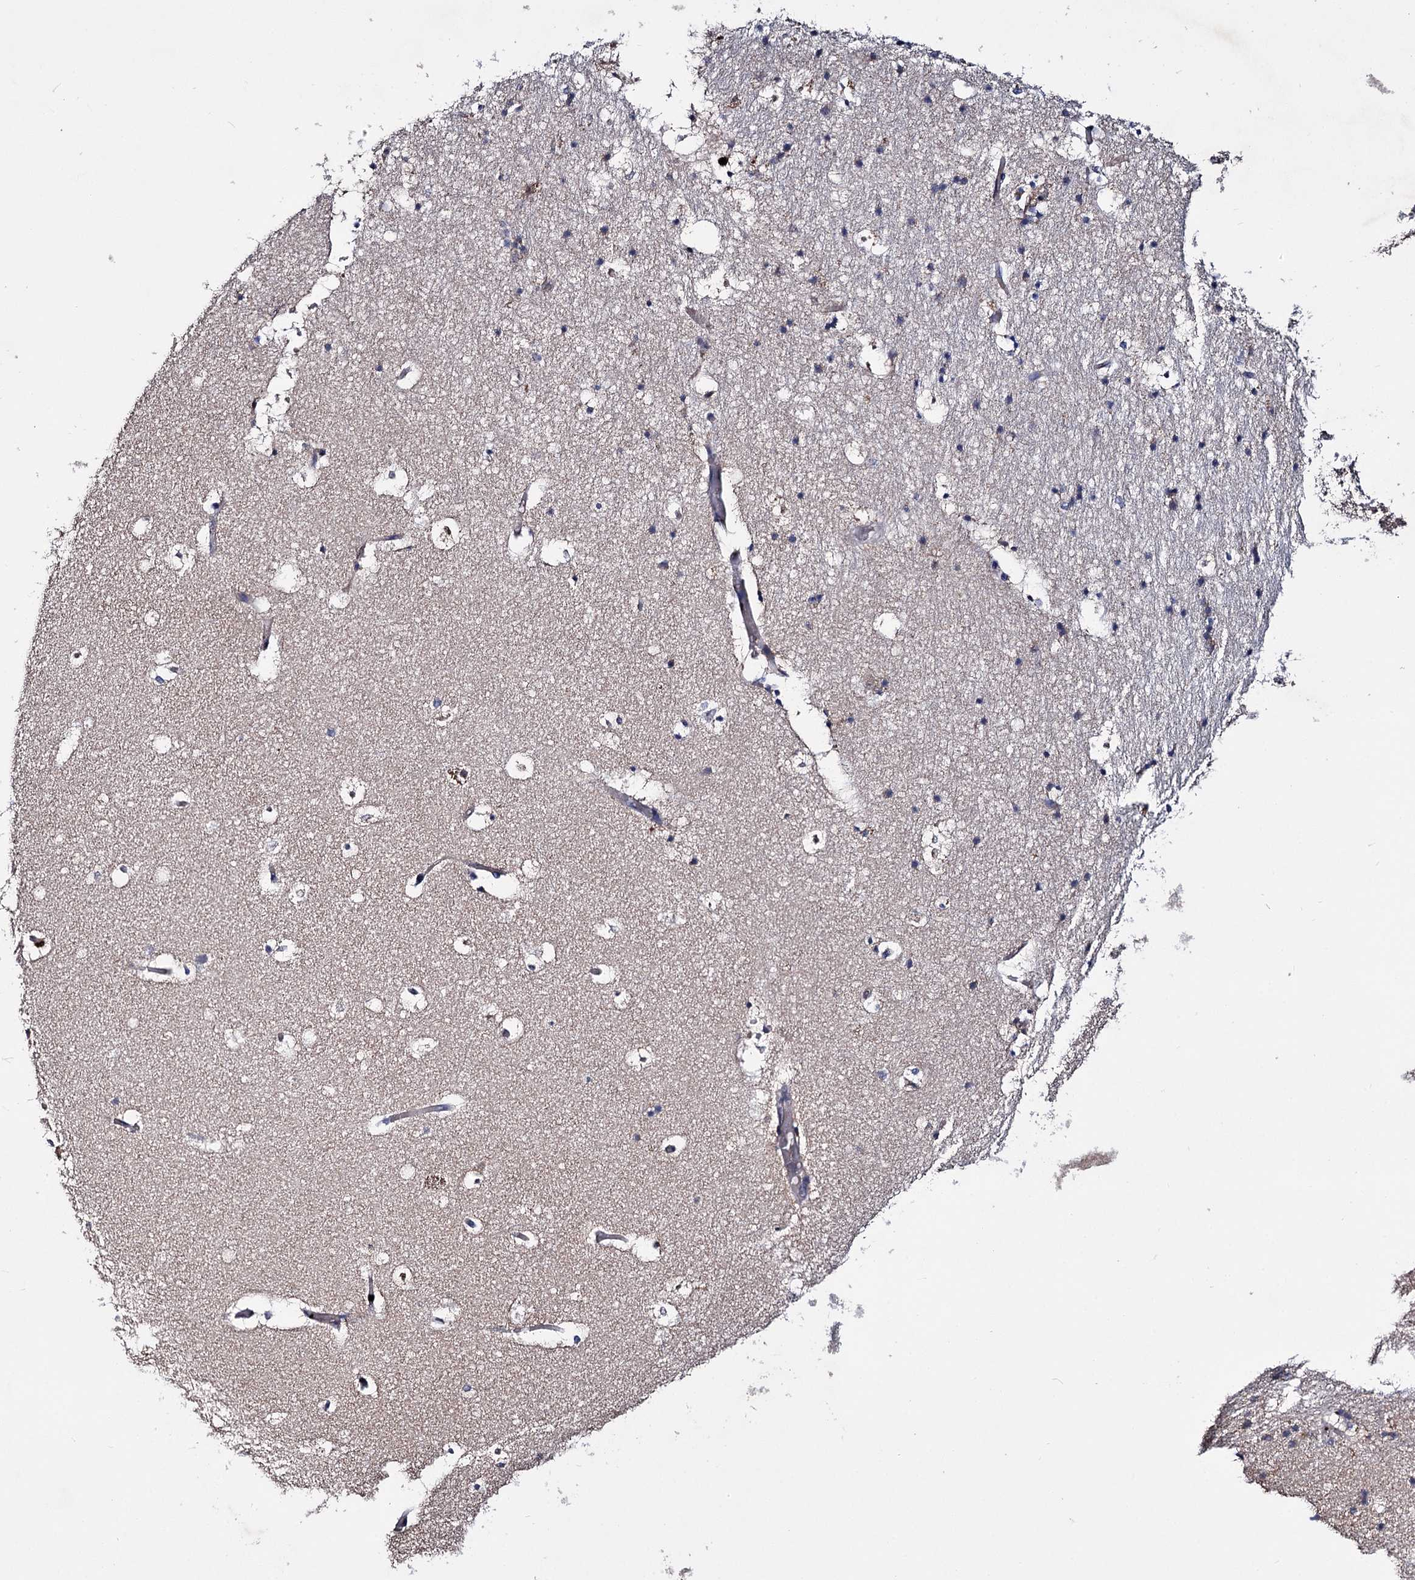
{"staining": {"intensity": "moderate", "quantity": "<25%", "location": "cytoplasmic/membranous"}, "tissue": "hippocampus", "cell_type": "Glial cells", "image_type": "normal", "snomed": [{"axis": "morphology", "description": "Normal tissue, NOS"}, {"axis": "topography", "description": "Hippocampus"}], "caption": "Hippocampus stained with immunohistochemistry displays moderate cytoplasmic/membranous staining in approximately <25% of glial cells.", "gene": "CLPB", "patient": {"sex": "female", "age": 52}}